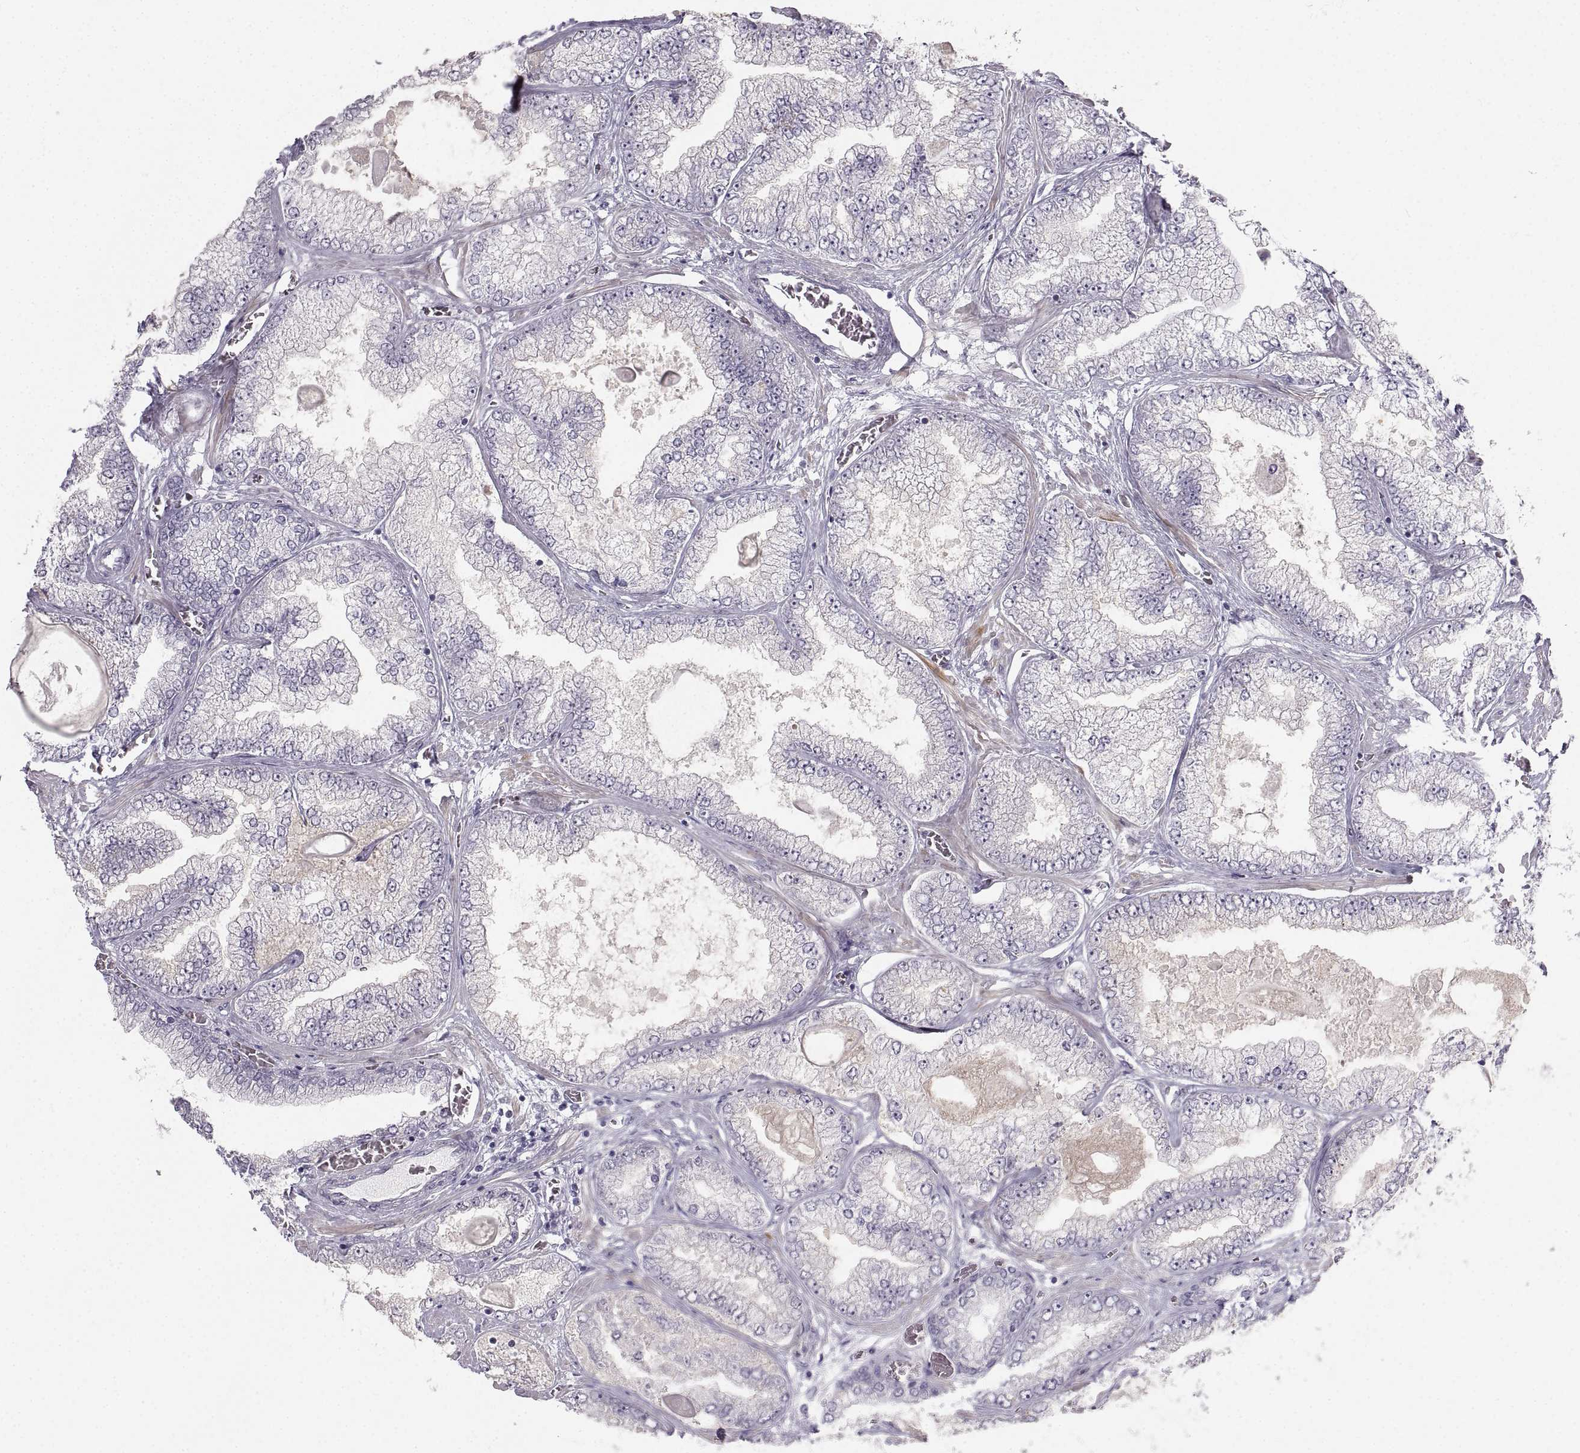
{"staining": {"intensity": "negative", "quantity": "none", "location": "none"}, "tissue": "prostate cancer", "cell_type": "Tumor cells", "image_type": "cancer", "snomed": [{"axis": "morphology", "description": "Adenocarcinoma, Low grade"}, {"axis": "topography", "description": "Prostate"}], "caption": "This is an IHC image of human prostate adenocarcinoma (low-grade). There is no staining in tumor cells.", "gene": "ZNF185", "patient": {"sex": "male", "age": 57}}